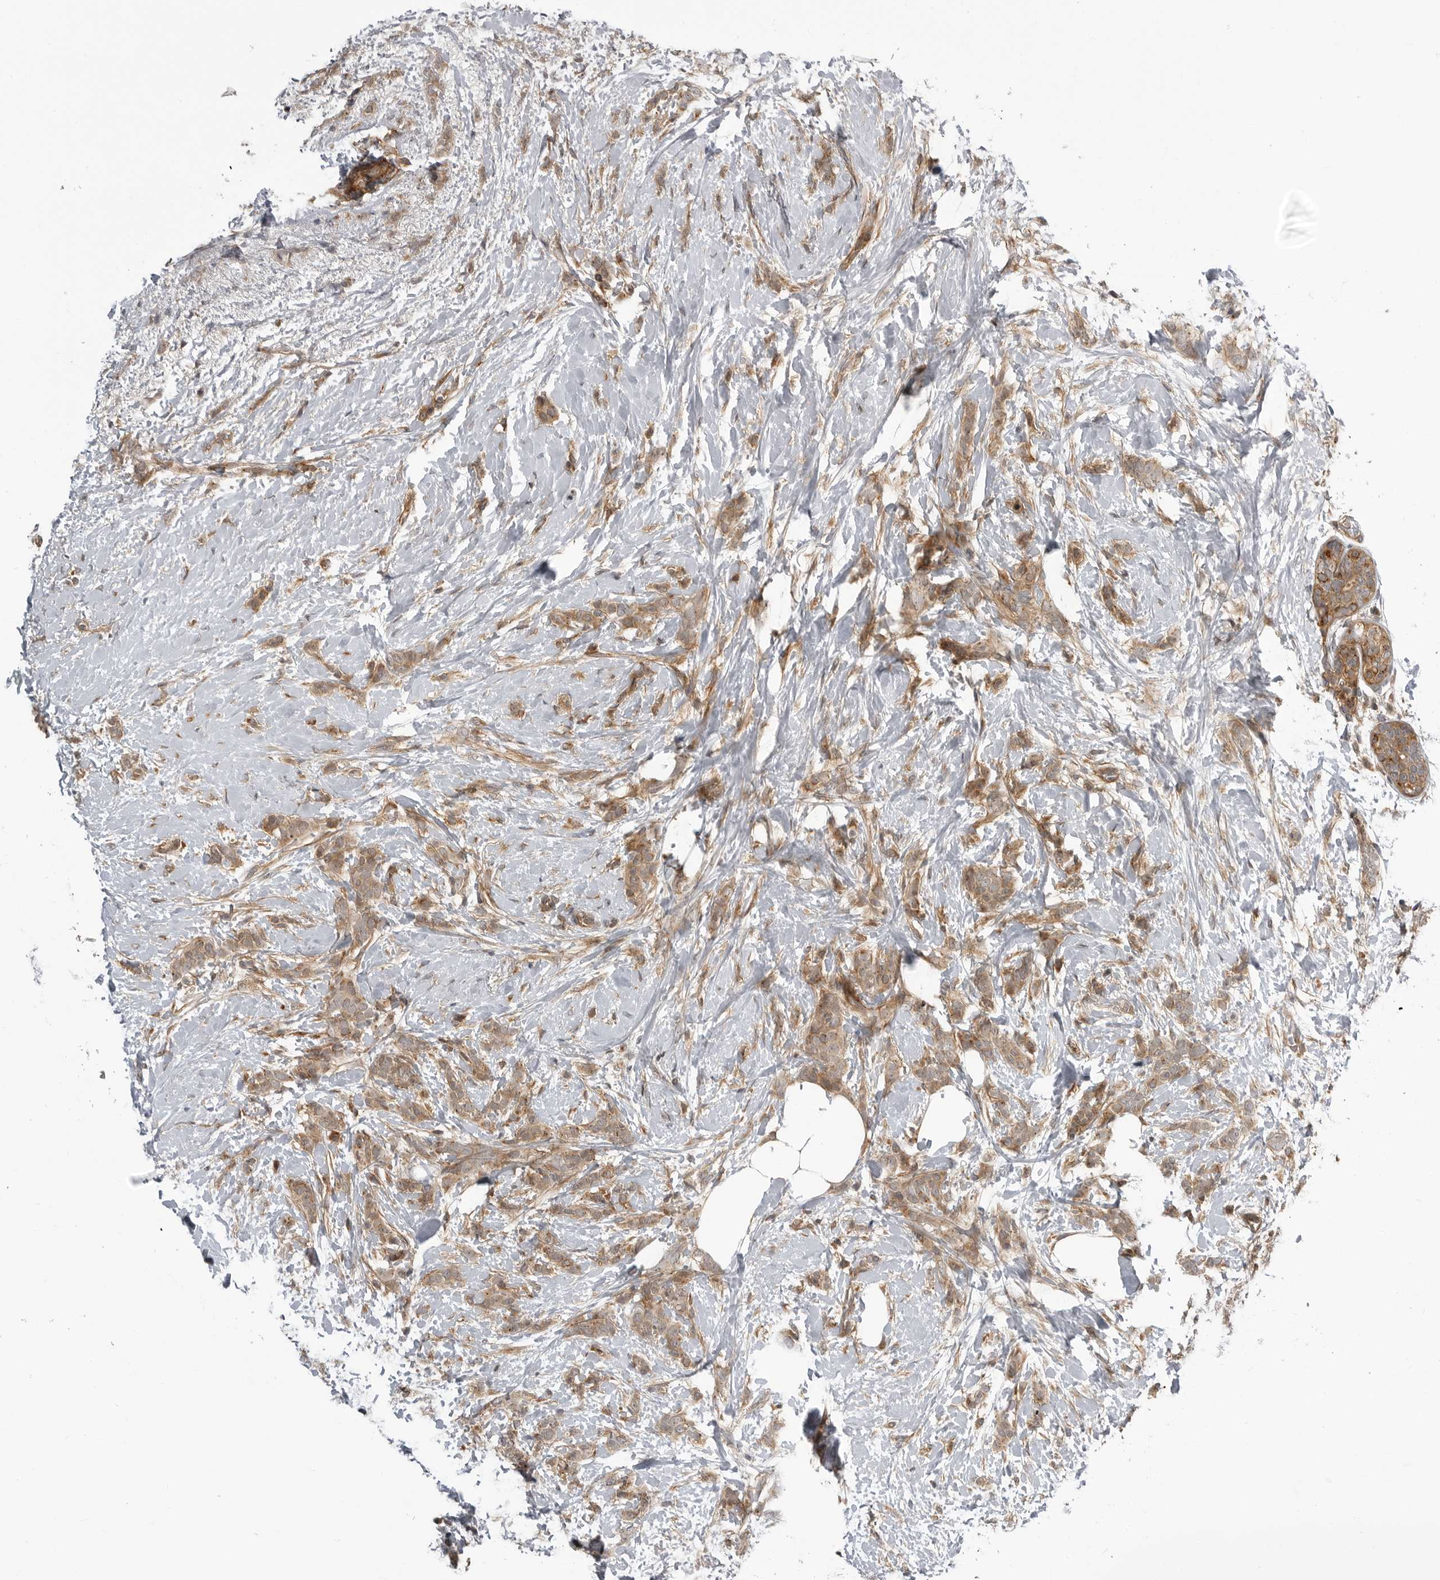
{"staining": {"intensity": "weak", "quantity": ">75%", "location": "cytoplasmic/membranous"}, "tissue": "breast cancer", "cell_type": "Tumor cells", "image_type": "cancer", "snomed": [{"axis": "morphology", "description": "Lobular carcinoma, in situ"}, {"axis": "morphology", "description": "Lobular carcinoma"}, {"axis": "topography", "description": "Breast"}], "caption": "Protein staining of breast cancer tissue reveals weak cytoplasmic/membranous expression in about >75% of tumor cells. The protein is stained brown, and the nuclei are stained in blue (DAB (3,3'-diaminobenzidine) IHC with brightfield microscopy, high magnification).", "gene": "LRRC45", "patient": {"sex": "female", "age": 41}}